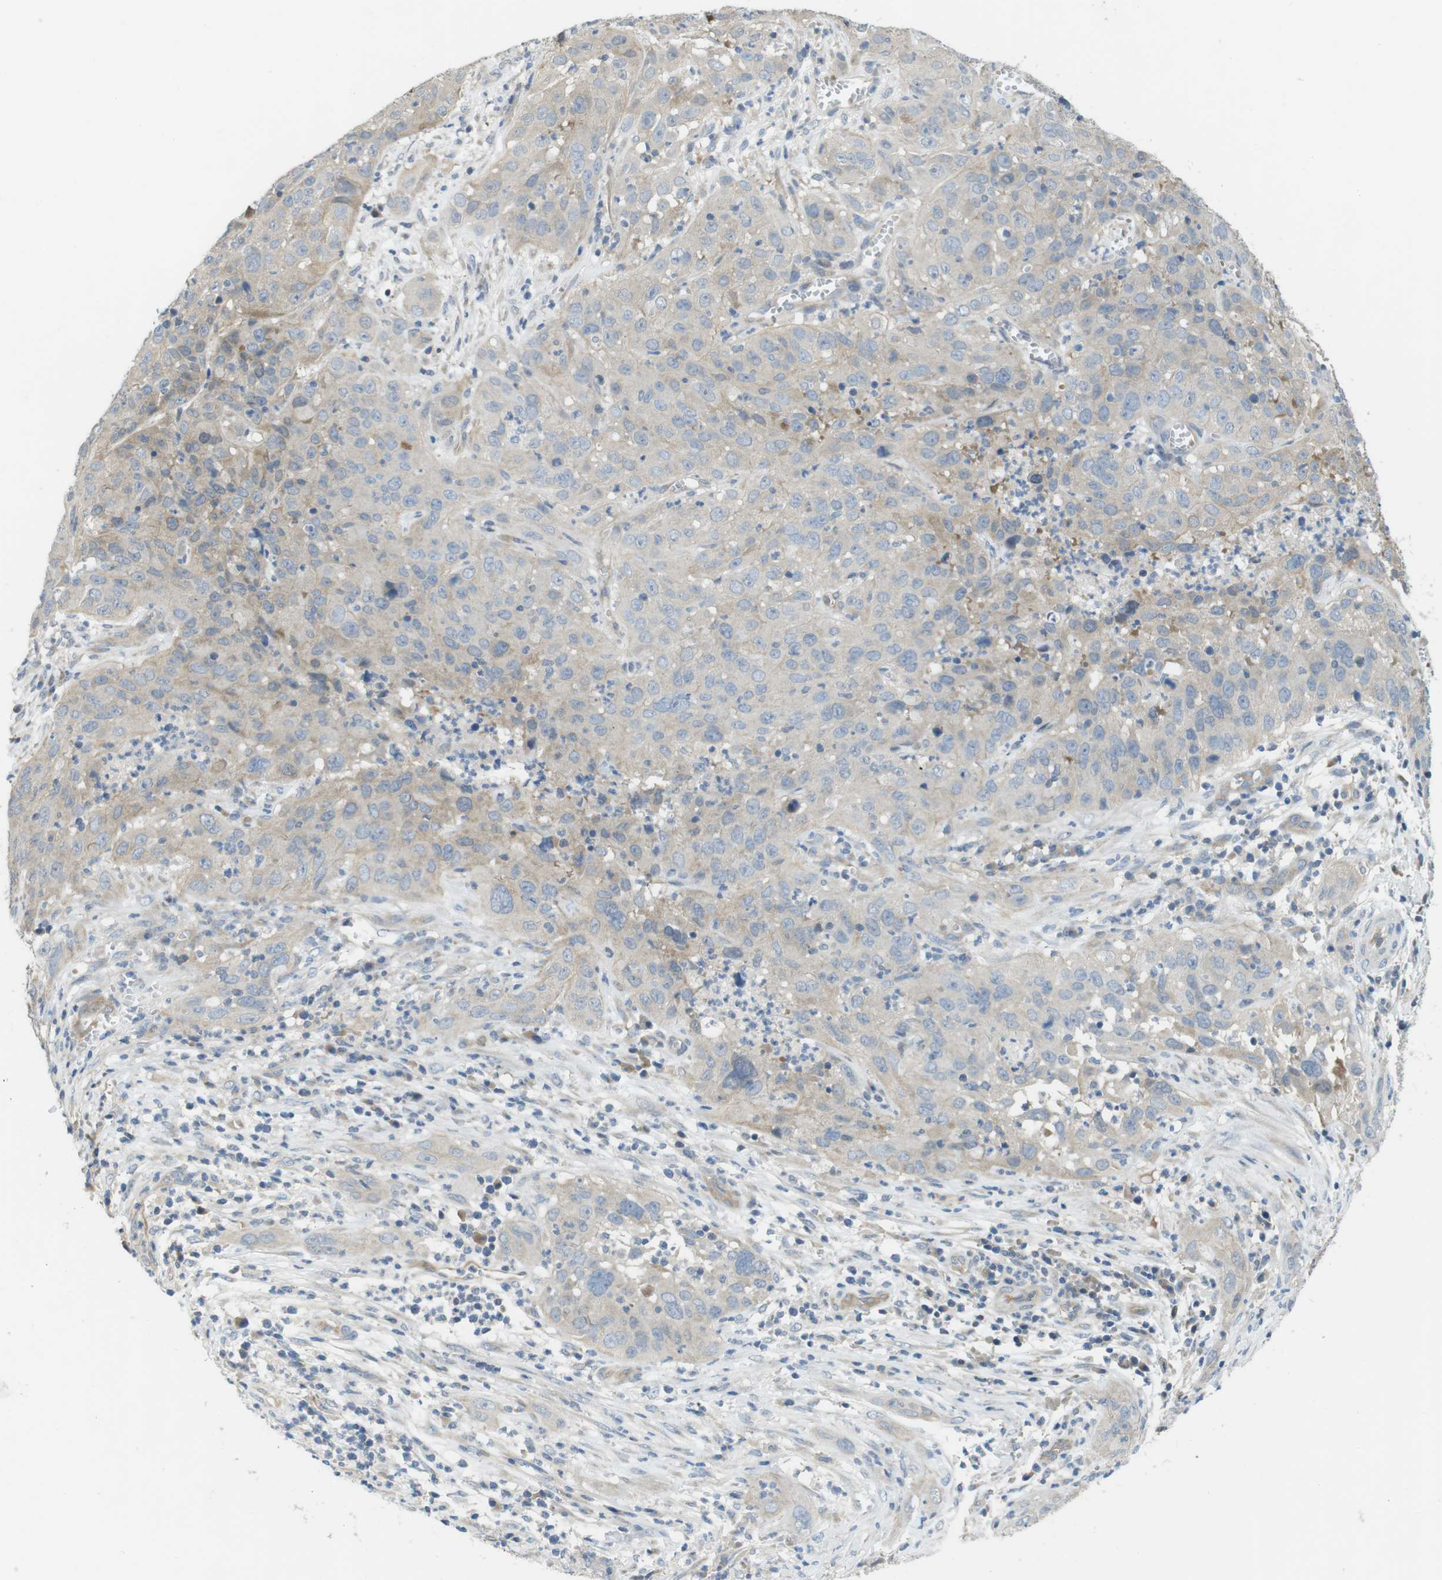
{"staining": {"intensity": "weak", "quantity": "<25%", "location": "cytoplasmic/membranous"}, "tissue": "cervical cancer", "cell_type": "Tumor cells", "image_type": "cancer", "snomed": [{"axis": "morphology", "description": "Squamous cell carcinoma, NOS"}, {"axis": "topography", "description": "Cervix"}], "caption": "Micrograph shows no significant protein positivity in tumor cells of cervical cancer (squamous cell carcinoma).", "gene": "ABHD15", "patient": {"sex": "female", "age": 32}}